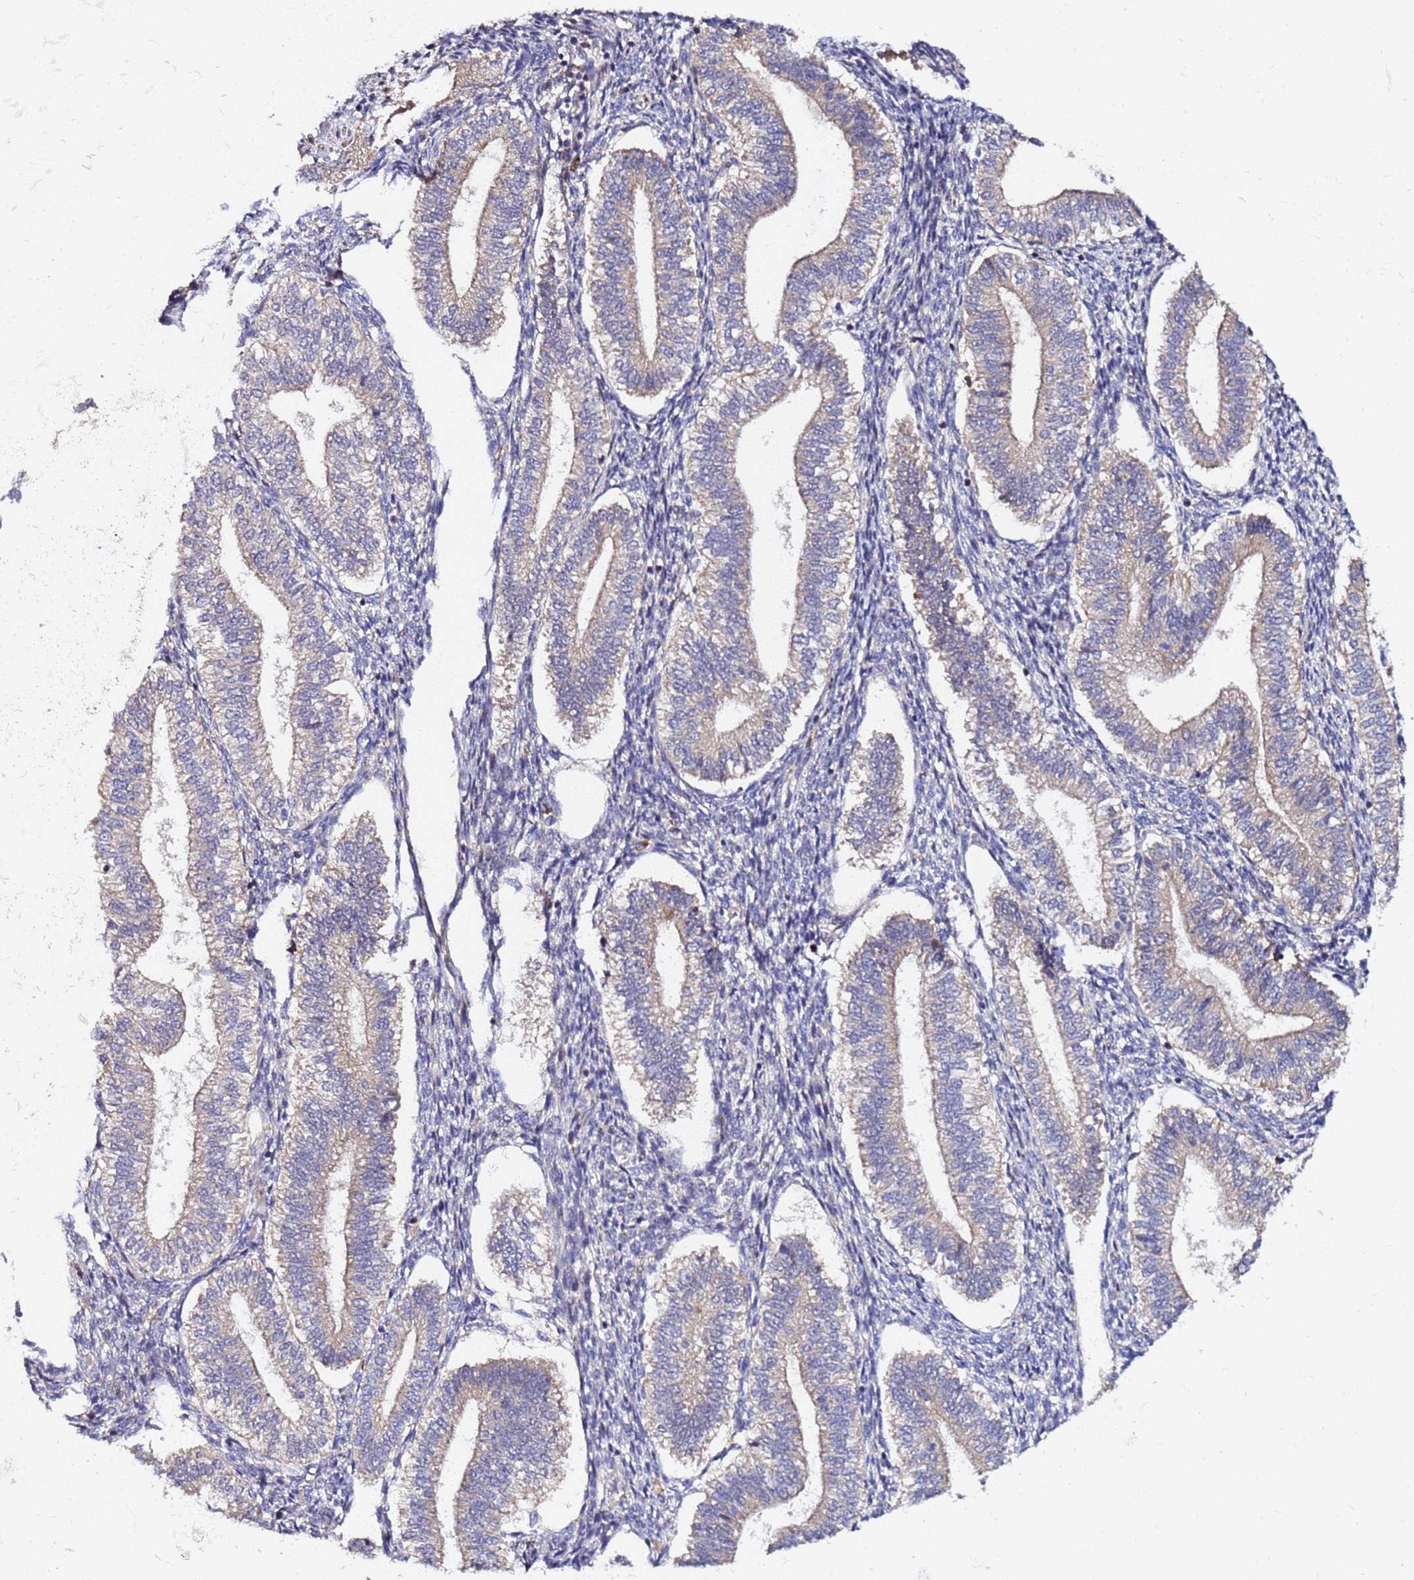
{"staining": {"intensity": "weak", "quantity": "<25%", "location": "cytoplasmic/membranous"}, "tissue": "endometrium", "cell_type": "Cells in endometrial stroma", "image_type": "normal", "snomed": [{"axis": "morphology", "description": "Normal tissue, NOS"}, {"axis": "topography", "description": "Endometrium"}], "caption": "Immunohistochemical staining of unremarkable endometrium displays no significant positivity in cells in endometrial stroma. (DAB immunohistochemistry (IHC) visualized using brightfield microscopy, high magnification).", "gene": "PLXDC2", "patient": {"sex": "female", "age": 25}}